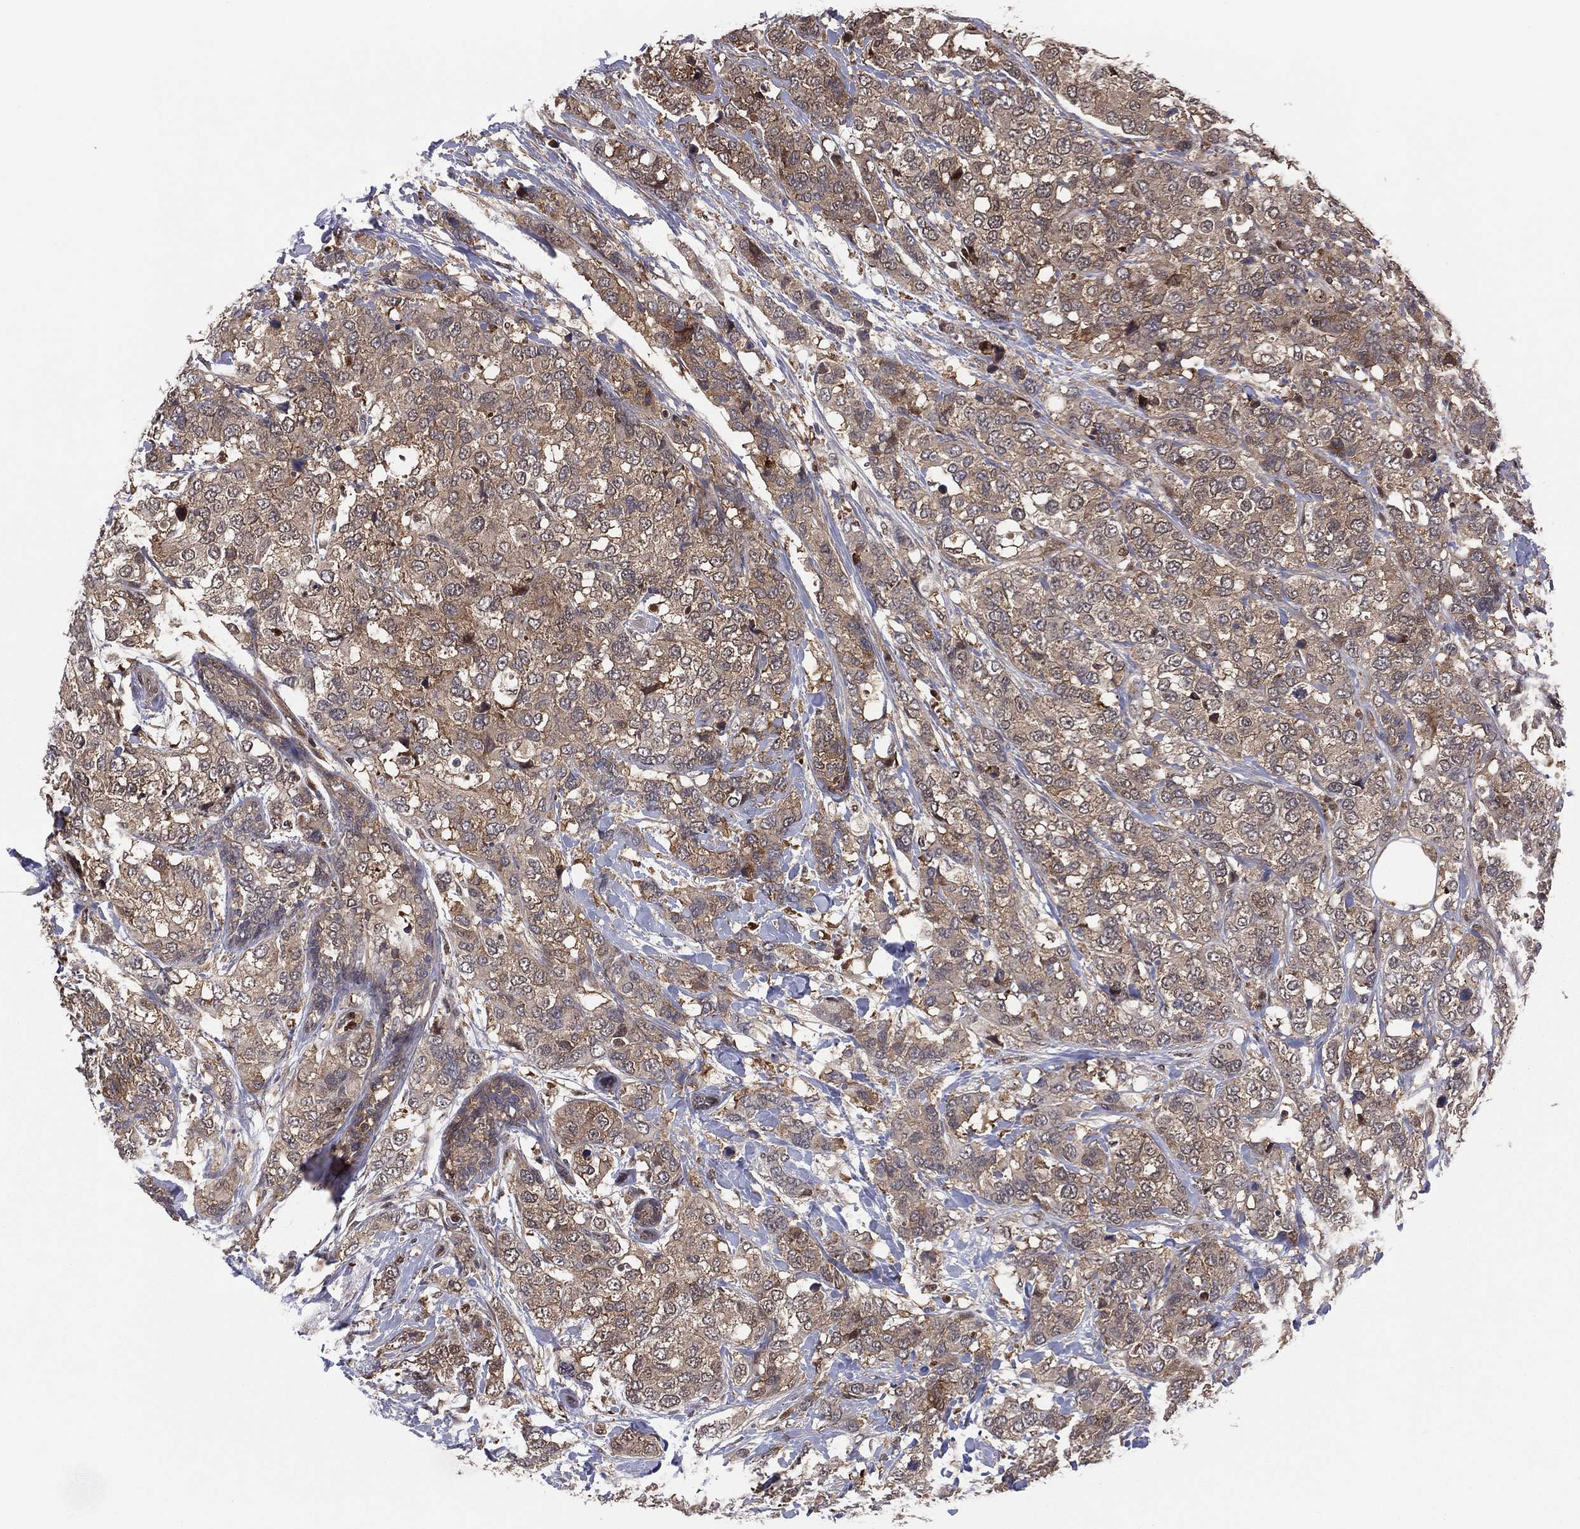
{"staining": {"intensity": "moderate", "quantity": "<25%", "location": "cytoplasmic/membranous,nuclear"}, "tissue": "breast cancer", "cell_type": "Tumor cells", "image_type": "cancer", "snomed": [{"axis": "morphology", "description": "Lobular carcinoma"}, {"axis": "topography", "description": "Breast"}], "caption": "Protein expression analysis of human breast lobular carcinoma reveals moderate cytoplasmic/membranous and nuclear positivity in about <25% of tumor cells.", "gene": "ICOSLG", "patient": {"sex": "female", "age": 59}}